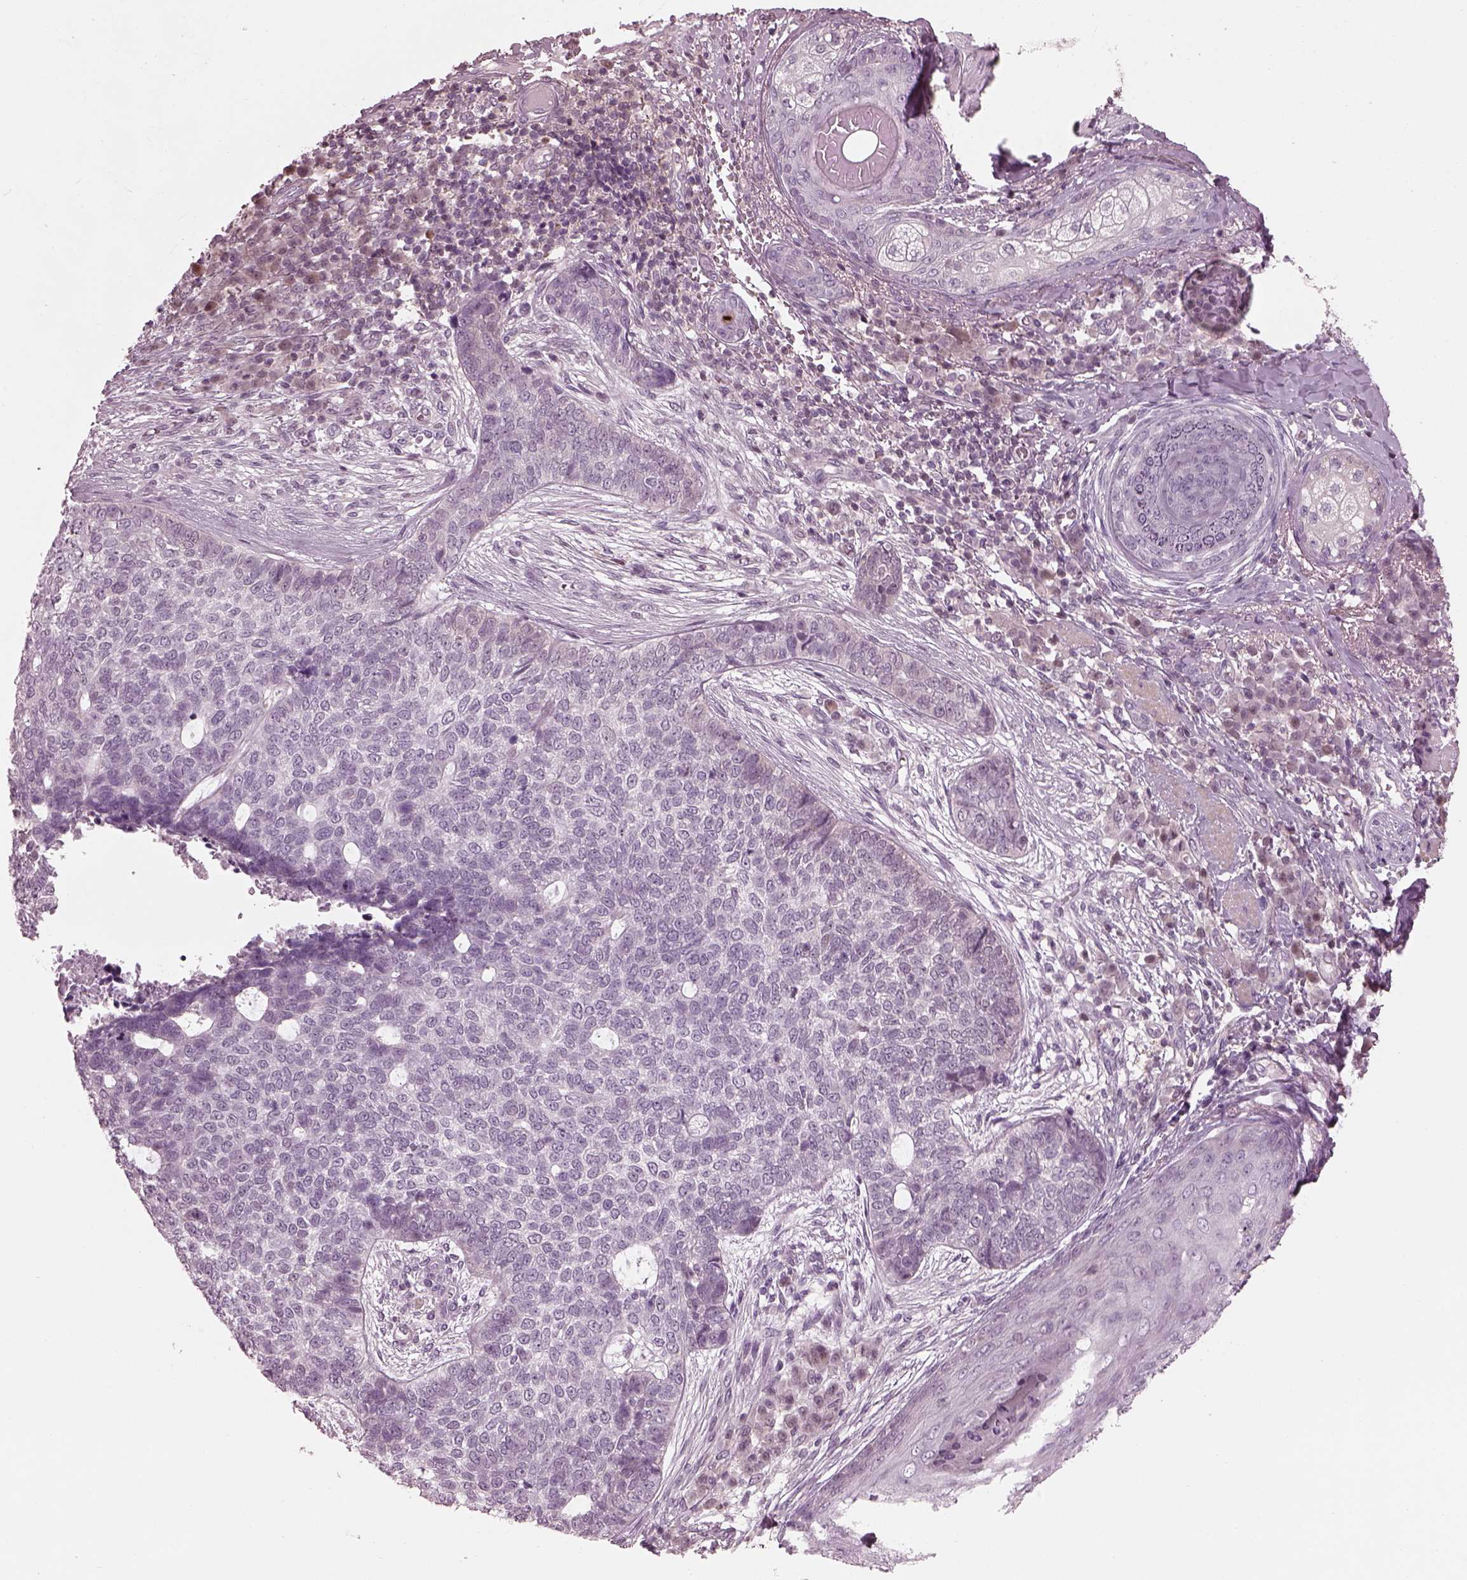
{"staining": {"intensity": "negative", "quantity": "none", "location": "none"}, "tissue": "skin cancer", "cell_type": "Tumor cells", "image_type": "cancer", "snomed": [{"axis": "morphology", "description": "Basal cell carcinoma"}, {"axis": "topography", "description": "Skin"}], "caption": "Immunohistochemistry of human skin basal cell carcinoma demonstrates no positivity in tumor cells. (DAB (3,3'-diaminobenzidine) immunohistochemistry, high magnification).", "gene": "BFSP1", "patient": {"sex": "female", "age": 69}}